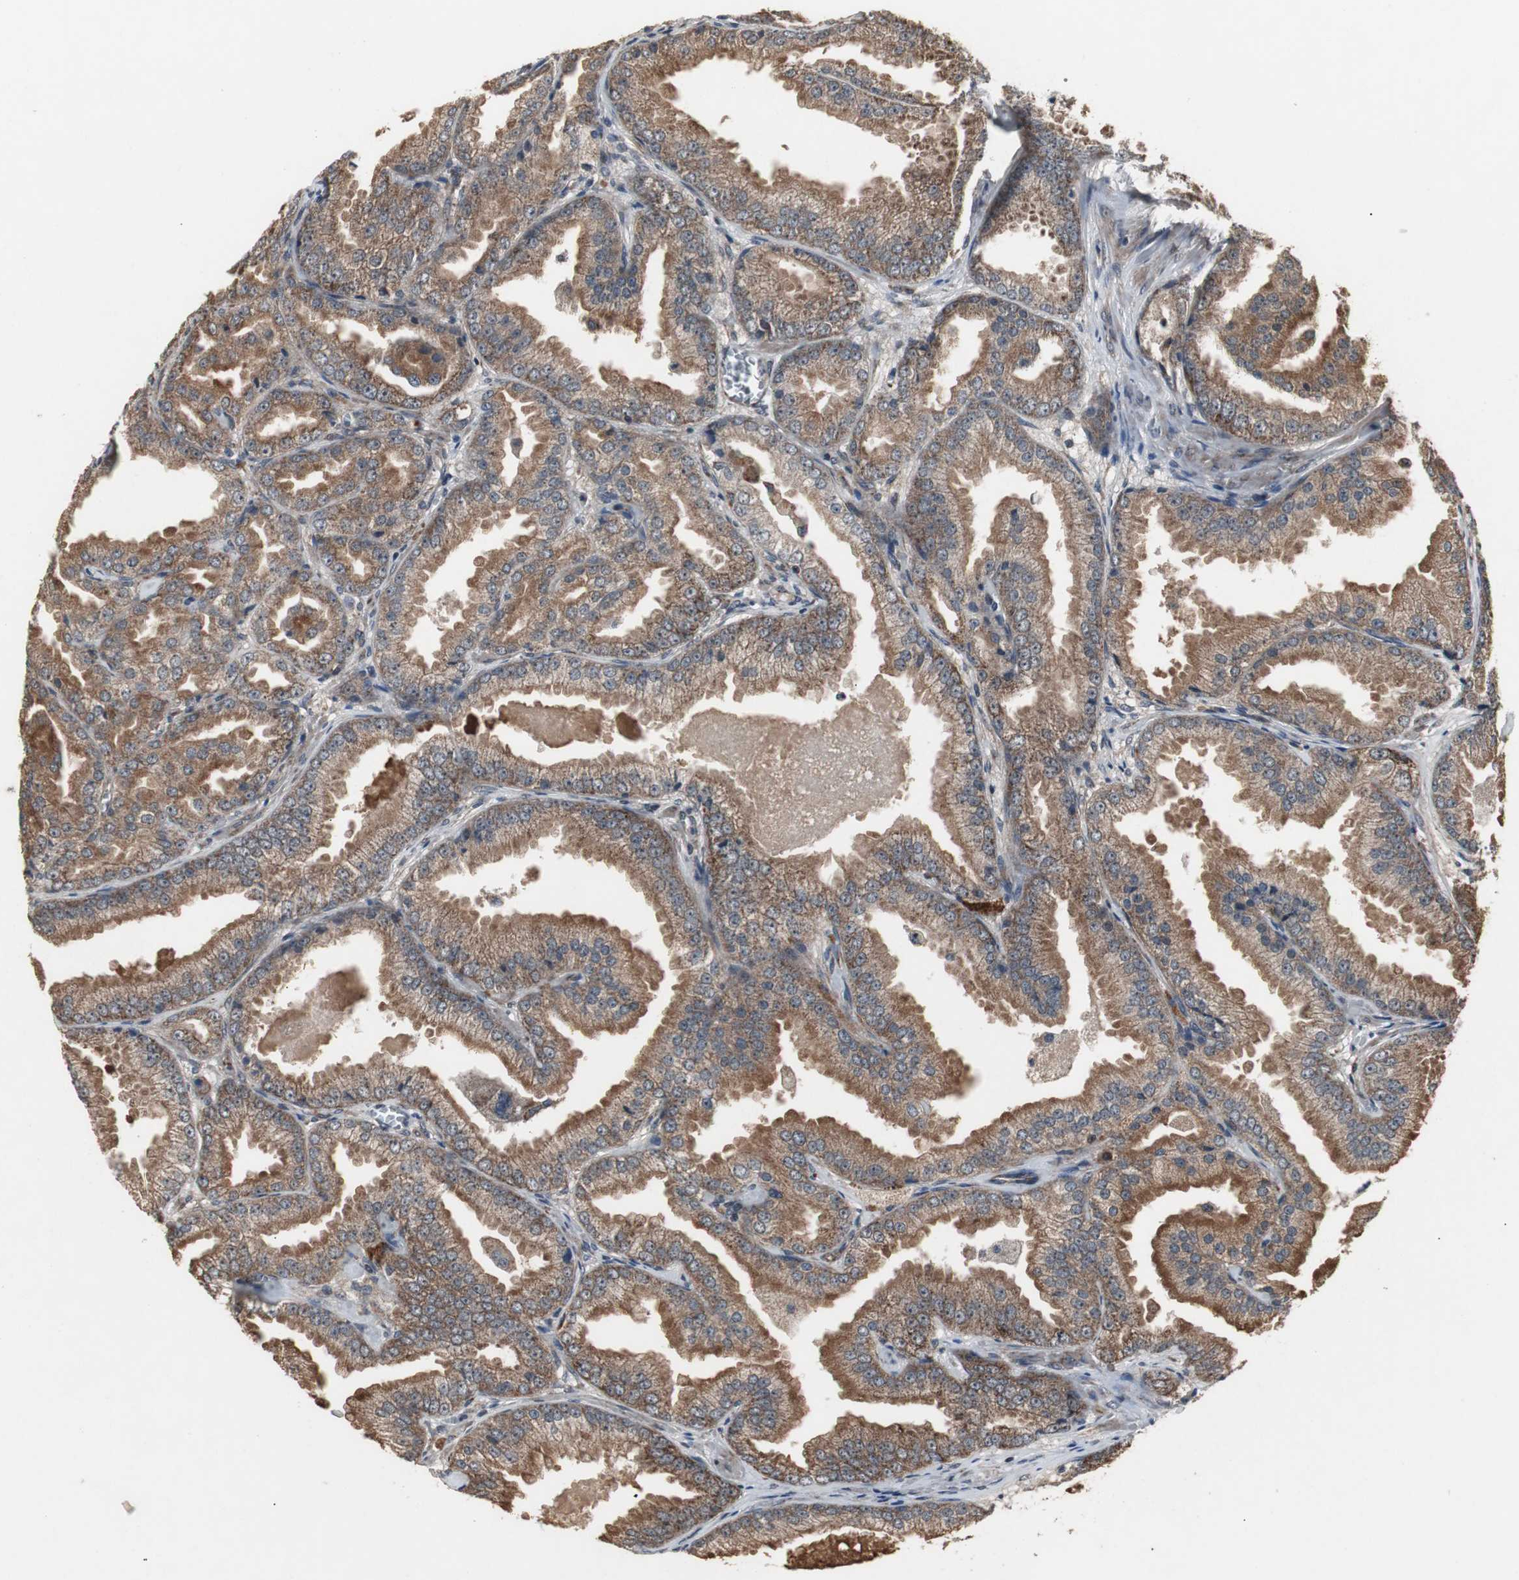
{"staining": {"intensity": "moderate", "quantity": ">75%", "location": "cytoplasmic/membranous"}, "tissue": "prostate cancer", "cell_type": "Tumor cells", "image_type": "cancer", "snomed": [{"axis": "morphology", "description": "Adenocarcinoma, High grade"}, {"axis": "topography", "description": "Prostate"}], "caption": "High-power microscopy captured an IHC micrograph of high-grade adenocarcinoma (prostate), revealing moderate cytoplasmic/membranous expression in approximately >75% of tumor cells.", "gene": "MRPL40", "patient": {"sex": "male", "age": 56}}